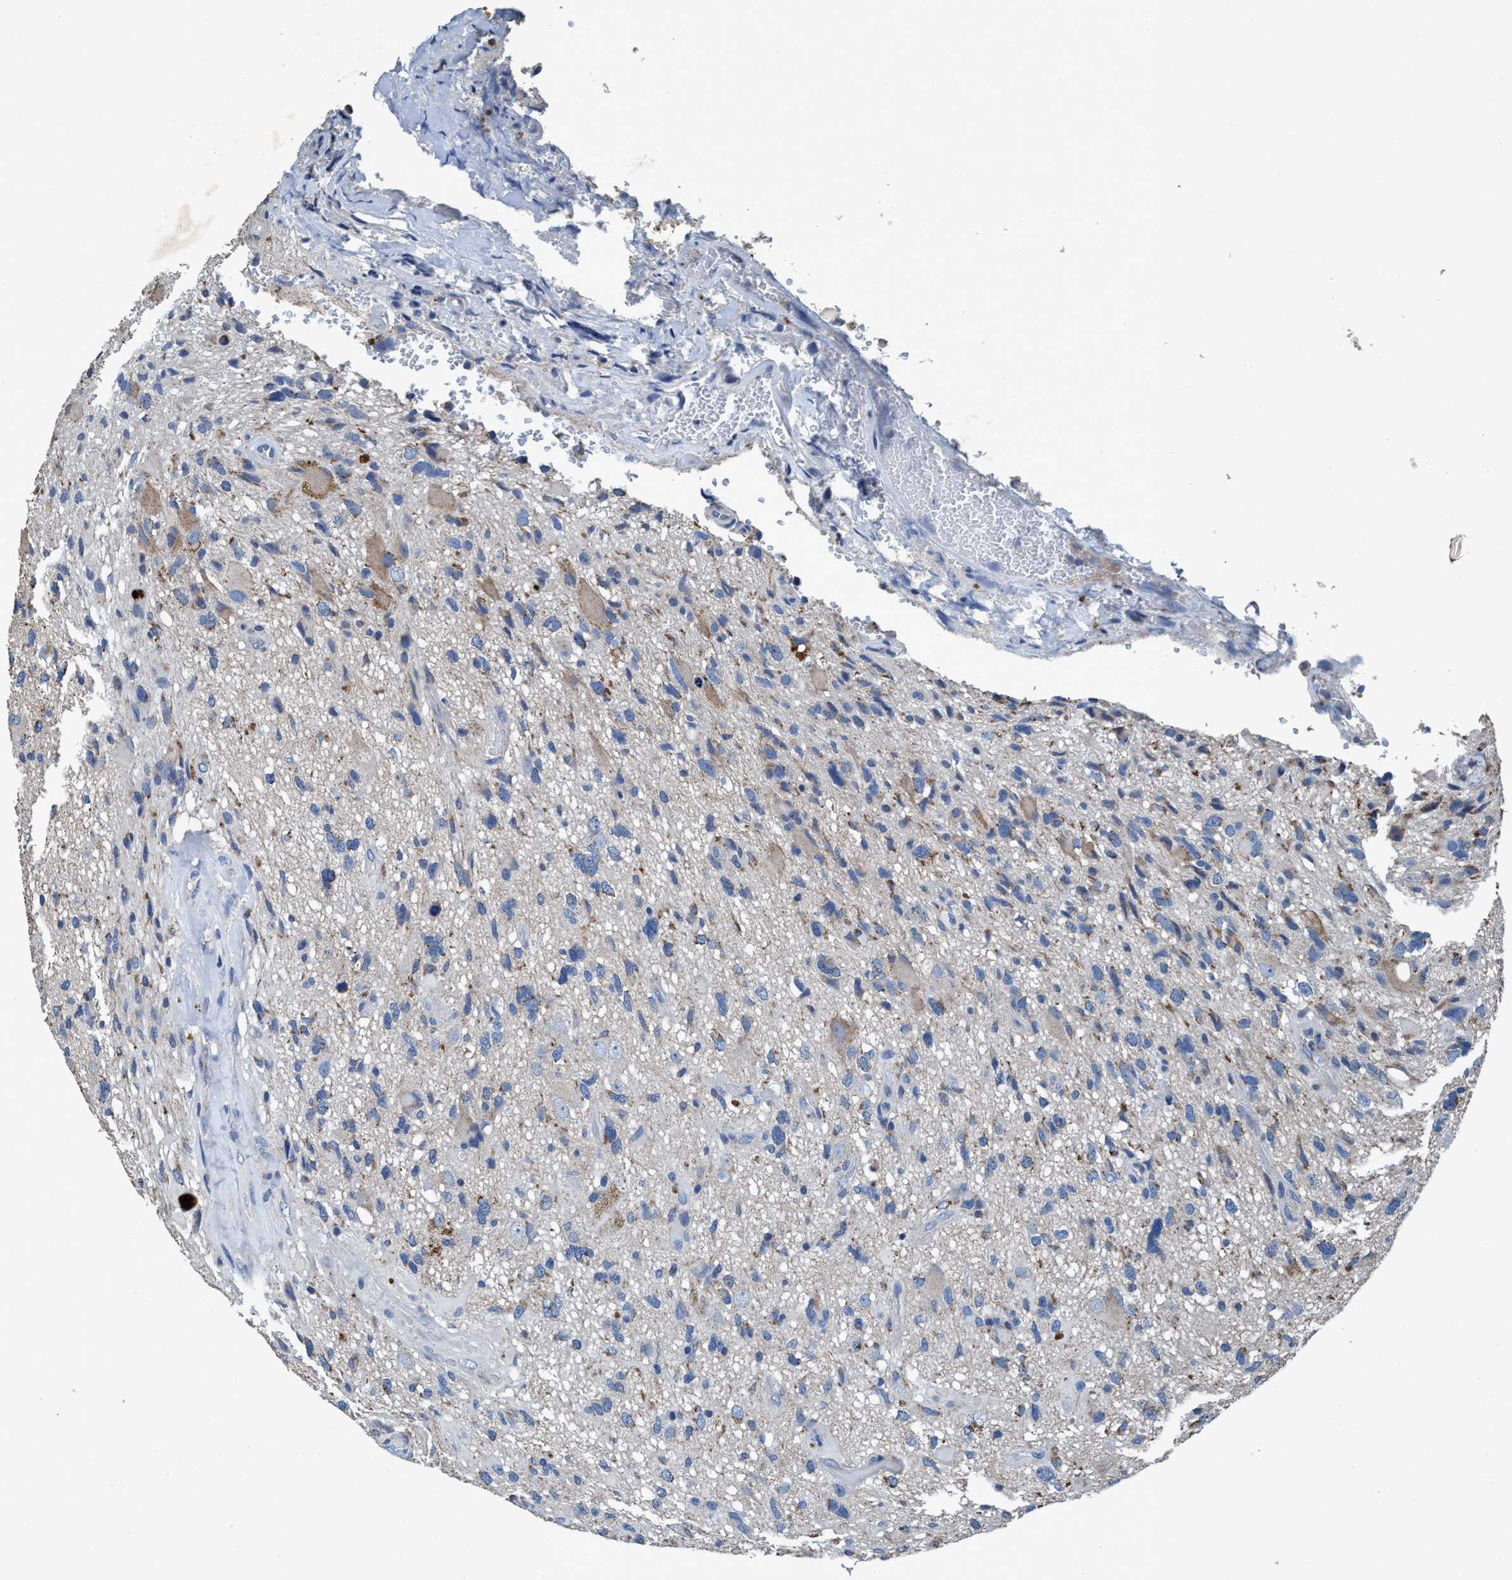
{"staining": {"intensity": "weak", "quantity": "<25%", "location": "cytoplasmic/membranous"}, "tissue": "glioma", "cell_type": "Tumor cells", "image_type": "cancer", "snomed": [{"axis": "morphology", "description": "Glioma, malignant, High grade"}, {"axis": "topography", "description": "Brain"}], "caption": "Photomicrograph shows no significant protein expression in tumor cells of malignant high-grade glioma.", "gene": "ANKFN1", "patient": {"sex": "male", "age": 33}}